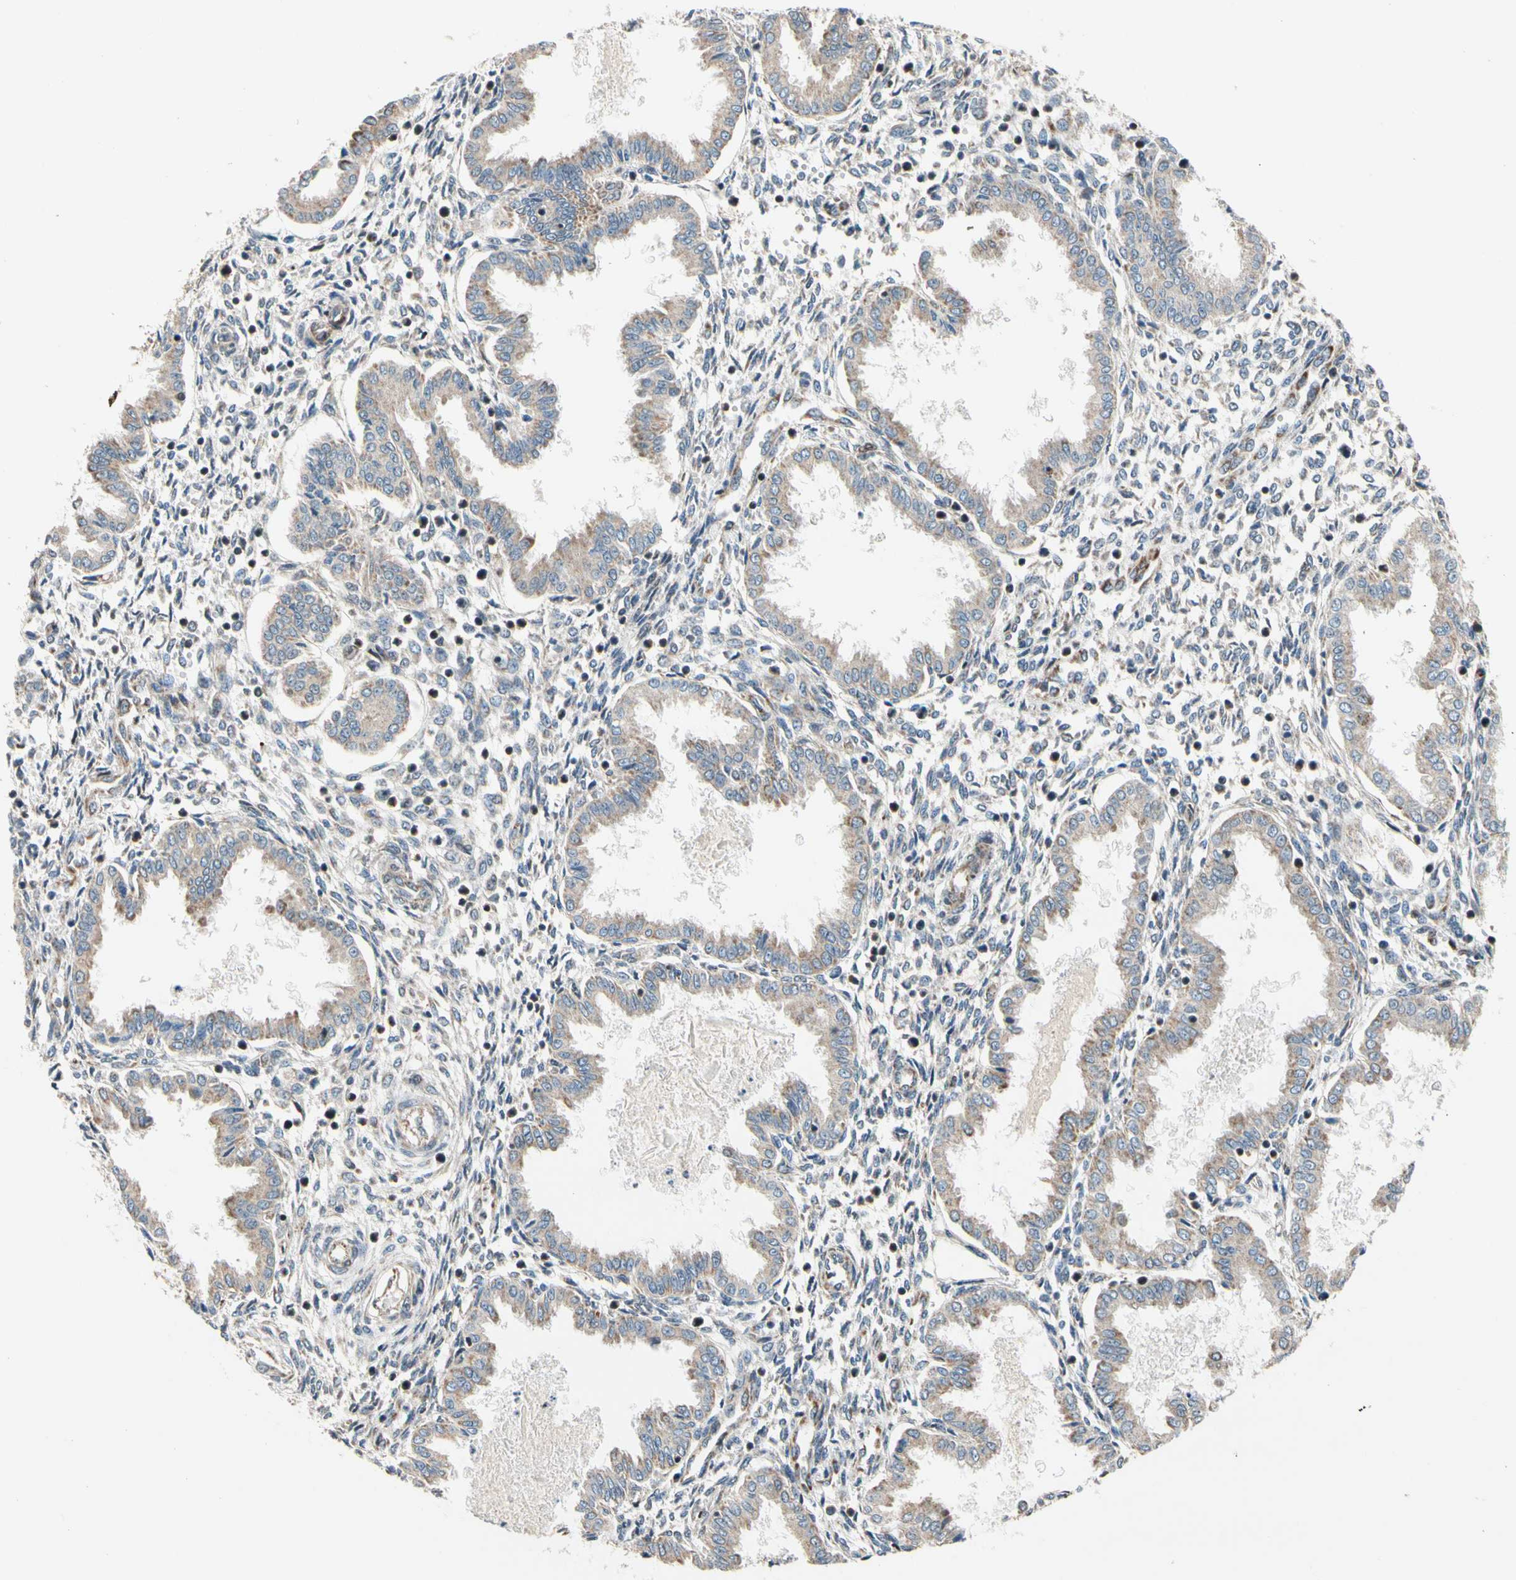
{"staining": {"intensity": "moderate", "quantity": "<25%", "location": "cytoplasmic/membranous"}, "tissue": "endometrium", "cell_type": "Cells in endometrial stroma", "image_type": "normal", "snomed": [{"axis": "morphology", "description": "Normal tissue, NOS"}, {"axis": "topography", "description": "Endometrium"}], "caption": "Immunohistochemical staining of benign endometrium displays <25% levels of moderate cytoplasmic/membranous protein staining in about <25% of cells in endometrial stroma.", "gene": "KHDC4", "patient": {"sex": "female", "age": 33}}